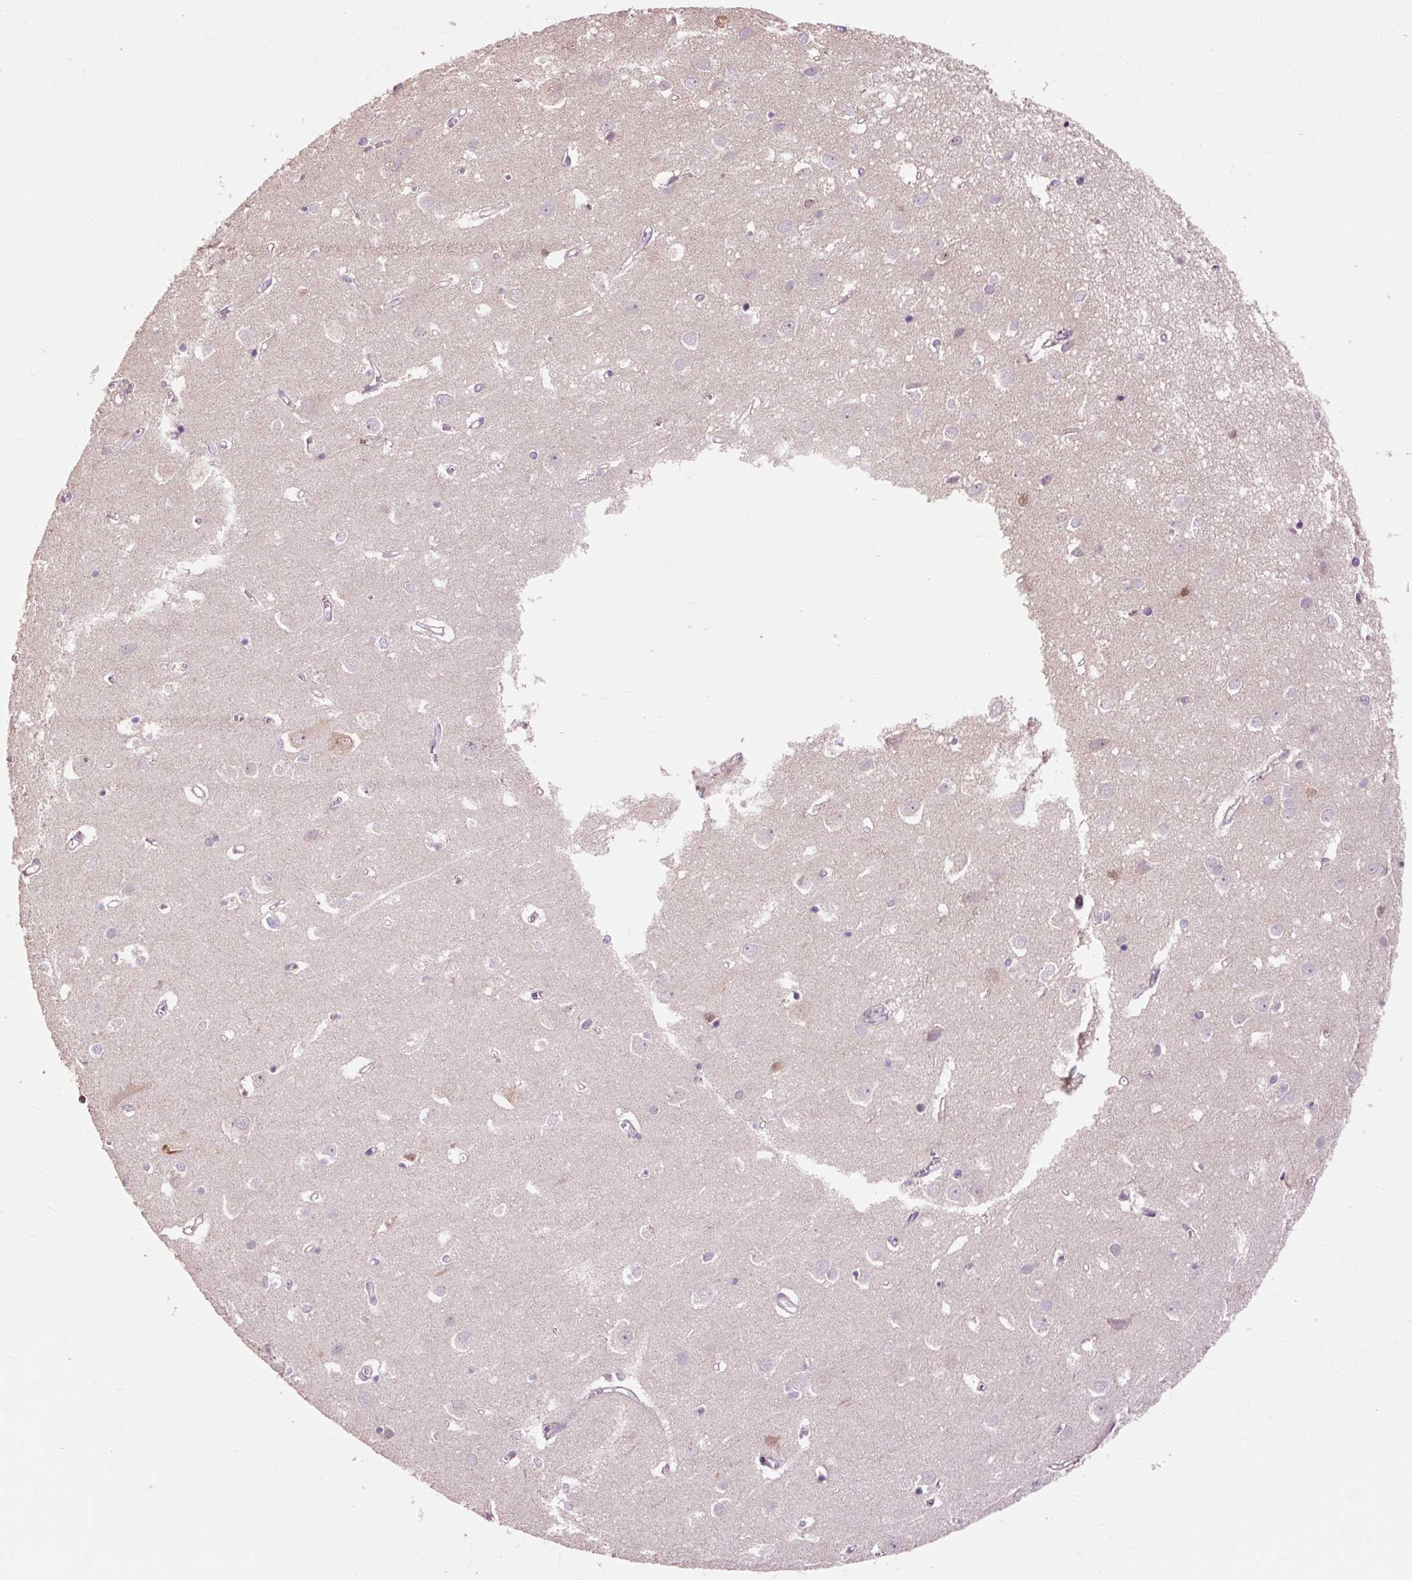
{"staining": {"intensity": "weak", "quantity": "<25%", "location": "cytoplasmic/membranous"}, "tissue": "cerebral cortex", "cell_type": "Endothelial cells", "image_type": "normal", "snomed": [{"axis": "morphology", "description": "Normal tissue, NOS"}, {"axis": "topography", "description": "Cerebral cortex"}], "caption": "IHC histopathology image of benign cerebral cortex: cerebral cortex stained with DAB shows no significant protein staining in endothelial cells. (DAB (3,3'-diaminobenzidine) immunohistochemistry, high magnification).", "gene": "PRIMPOL", "patient": {"sex": "male", "age": 70}}